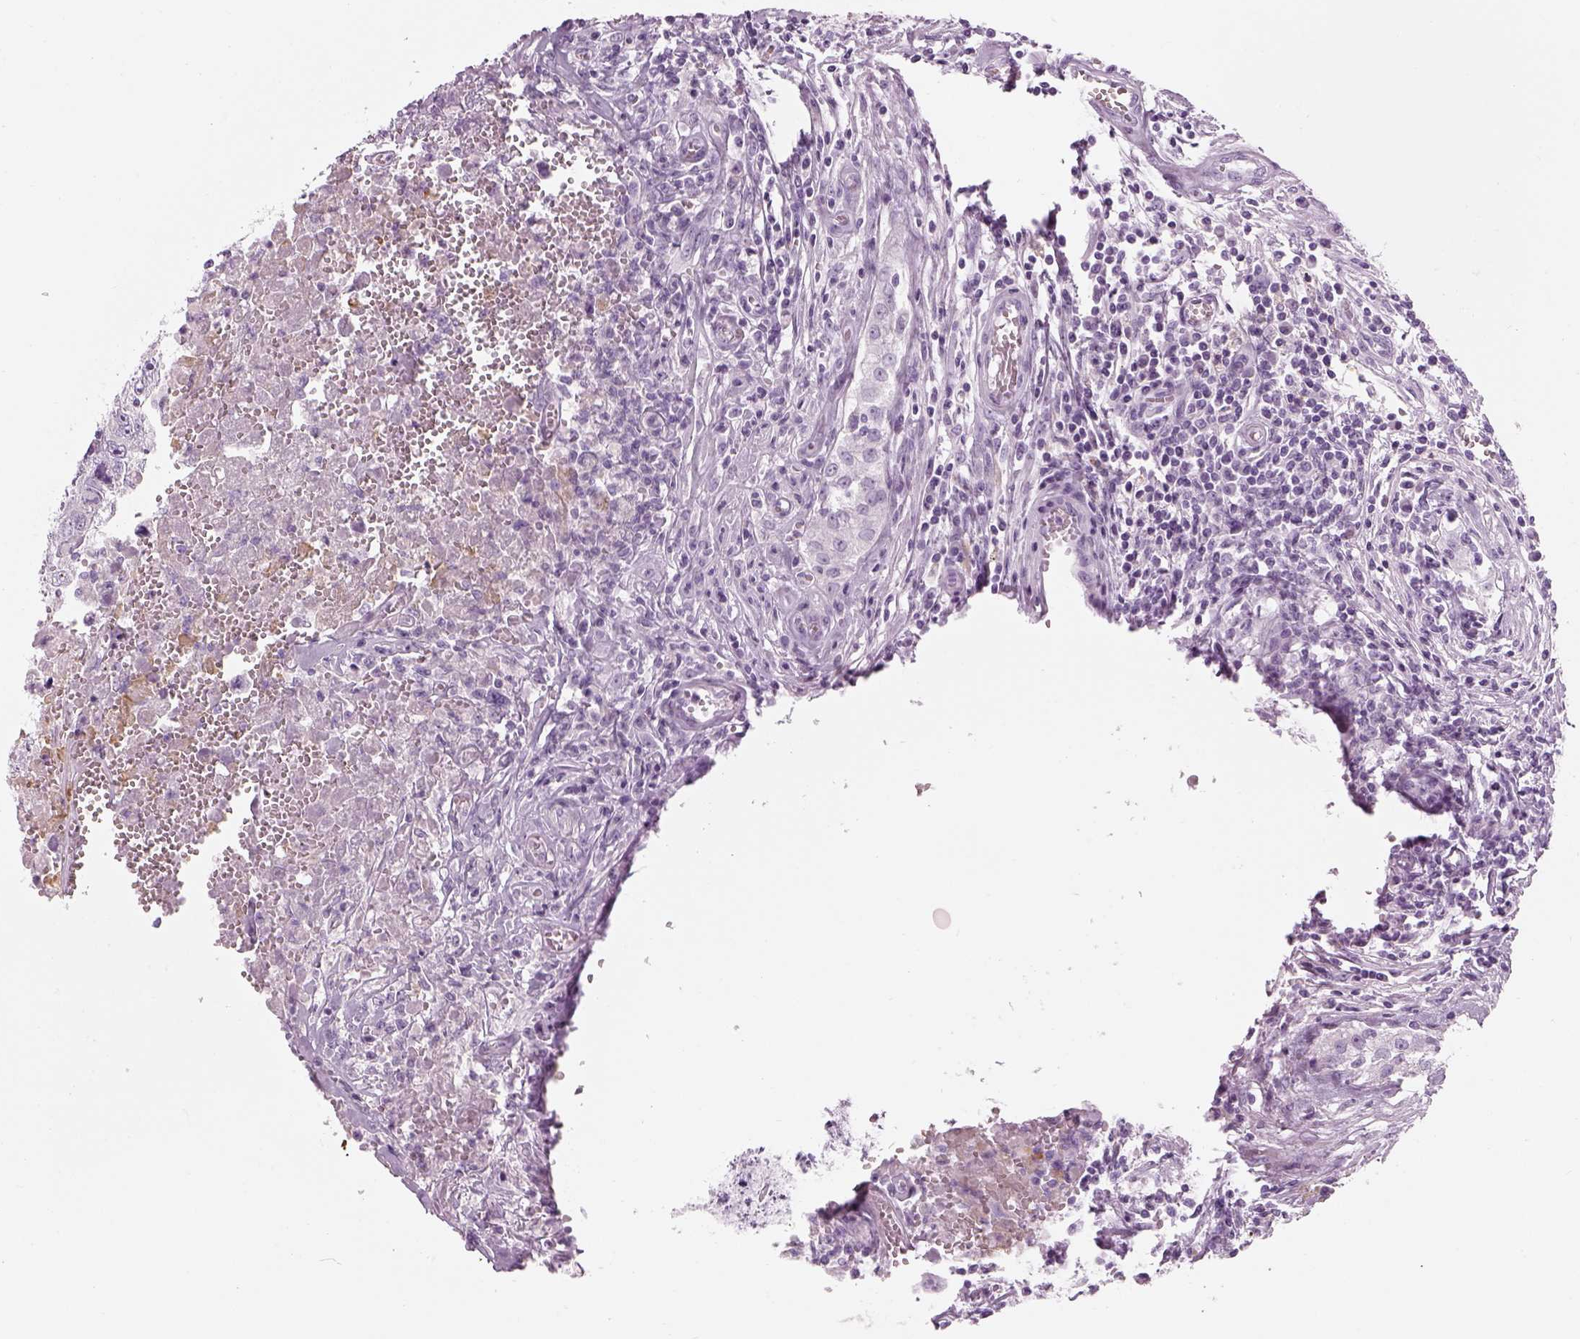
{"staining": {"intensity": "negative", "quantity": "none", "location": "none"}, "tissue": "testis cancer", "cell_type": "Tumor cells", "image_type": "cancer", "snomed": [{"axis": "morphology", "description": "Carcinoma, Embryonal, NOS"}, {"axis": "topography", "description": "Testis"}], "caption": "Tumor cells show no significant protein positivity in testis cancer (embryonal carcinoma). (DAB (3,3'-diaminobenzidine) immunohistochemistry (IHC) with hematoxylin counter stain).", "gene": "SAG", "patient": {"sex": "male", "age": 36}}